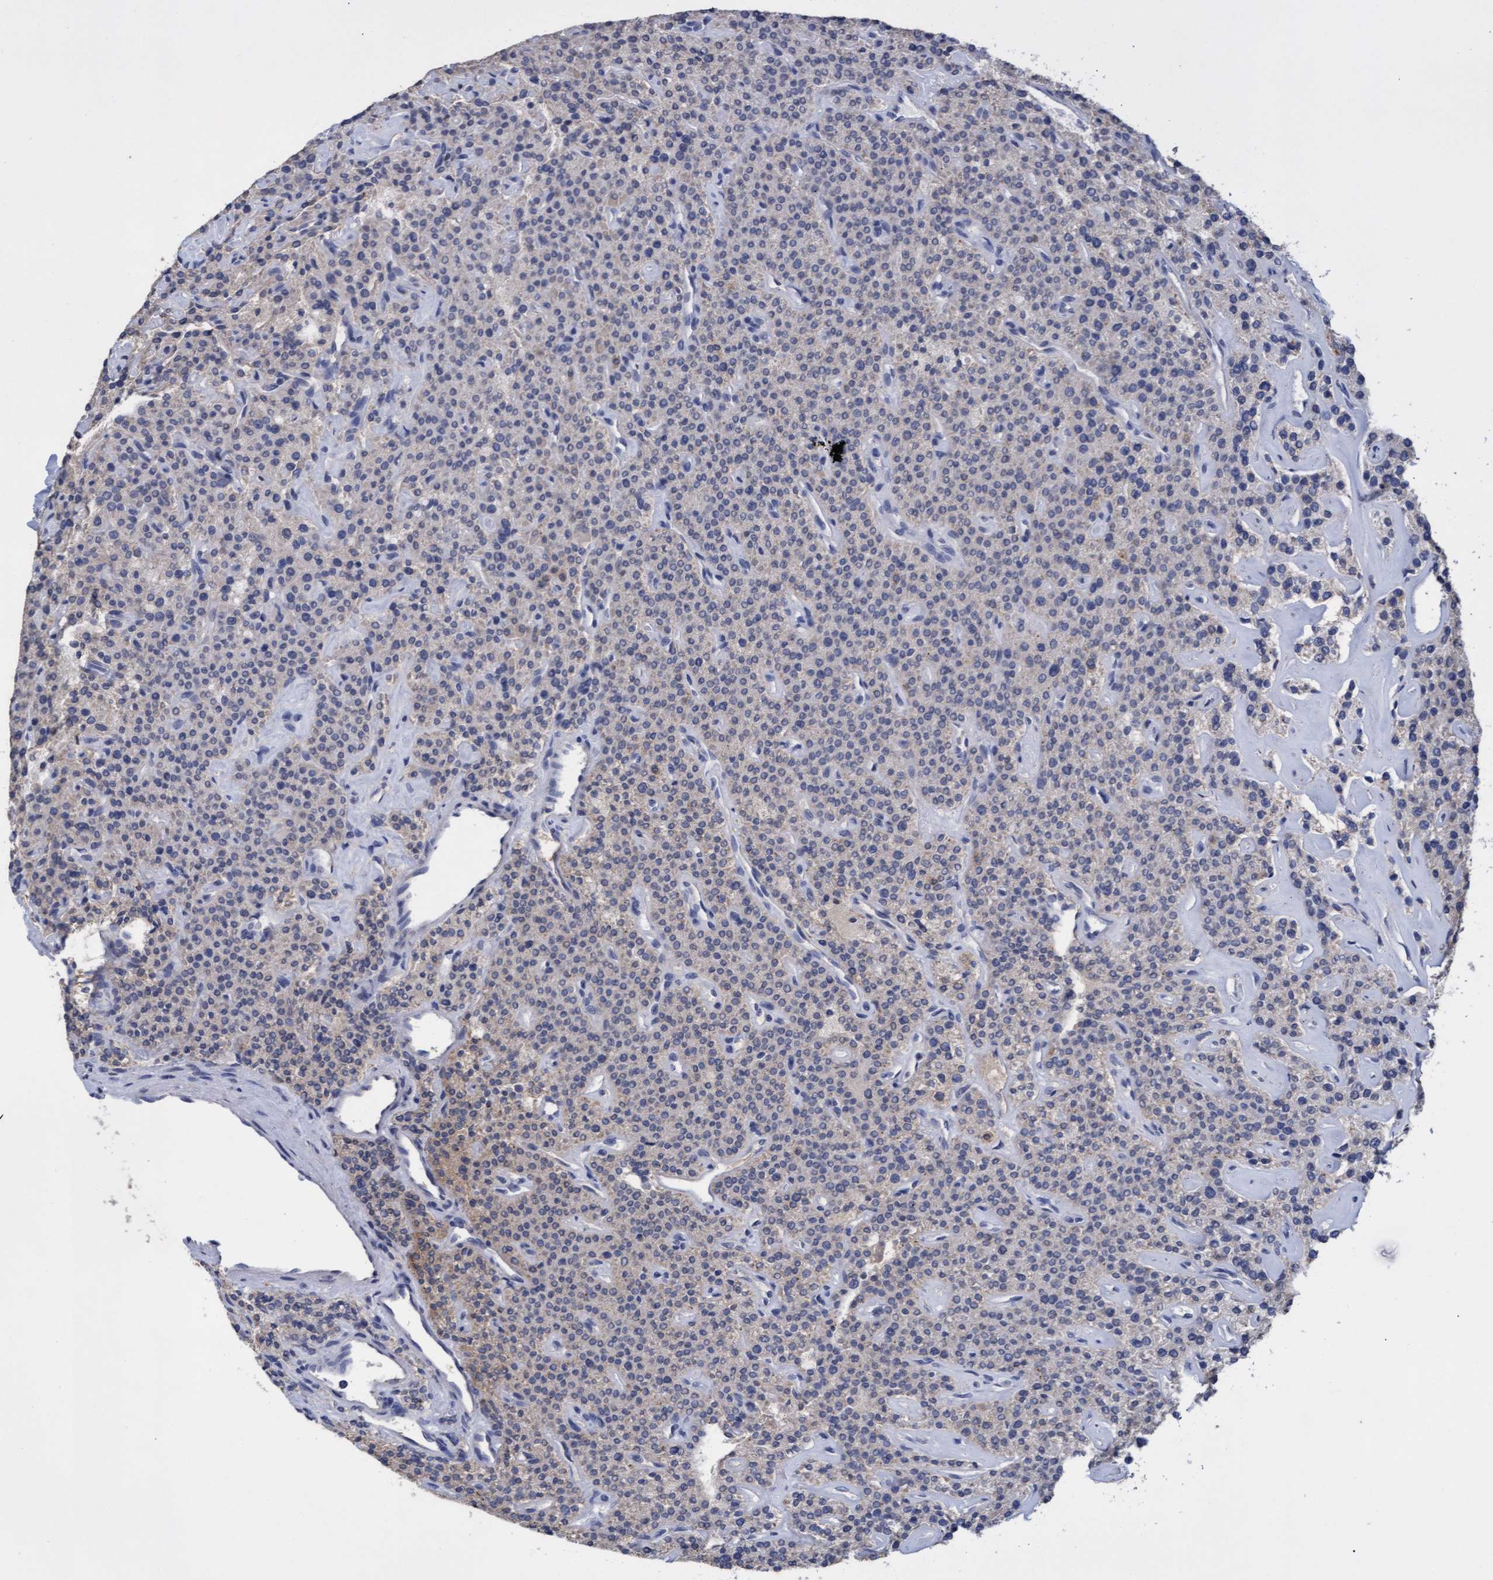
{"staining": {"intensity": "weak", "quantity": "<25%", "location": "cytoplasmic/membranous"}, "tissue": "parathyroid gland", "cell_type": "Glandular cells", "image_type": "normal", "snomed": [{"axis": "morphology", "description": "Normal tissue, NOS"}, {"axis": "topography", "description": "Parathyroid gland"}], "caption": "Immunohistochemistry (IHC) of normal human parathyroid gland shows no positivity in glandular cells. (DAB (3,3'-diaminobenzidine) immunohistochemistry, high magnification).", "gene": "GPR39", "patient": {"sex": "male", "age": 46}}